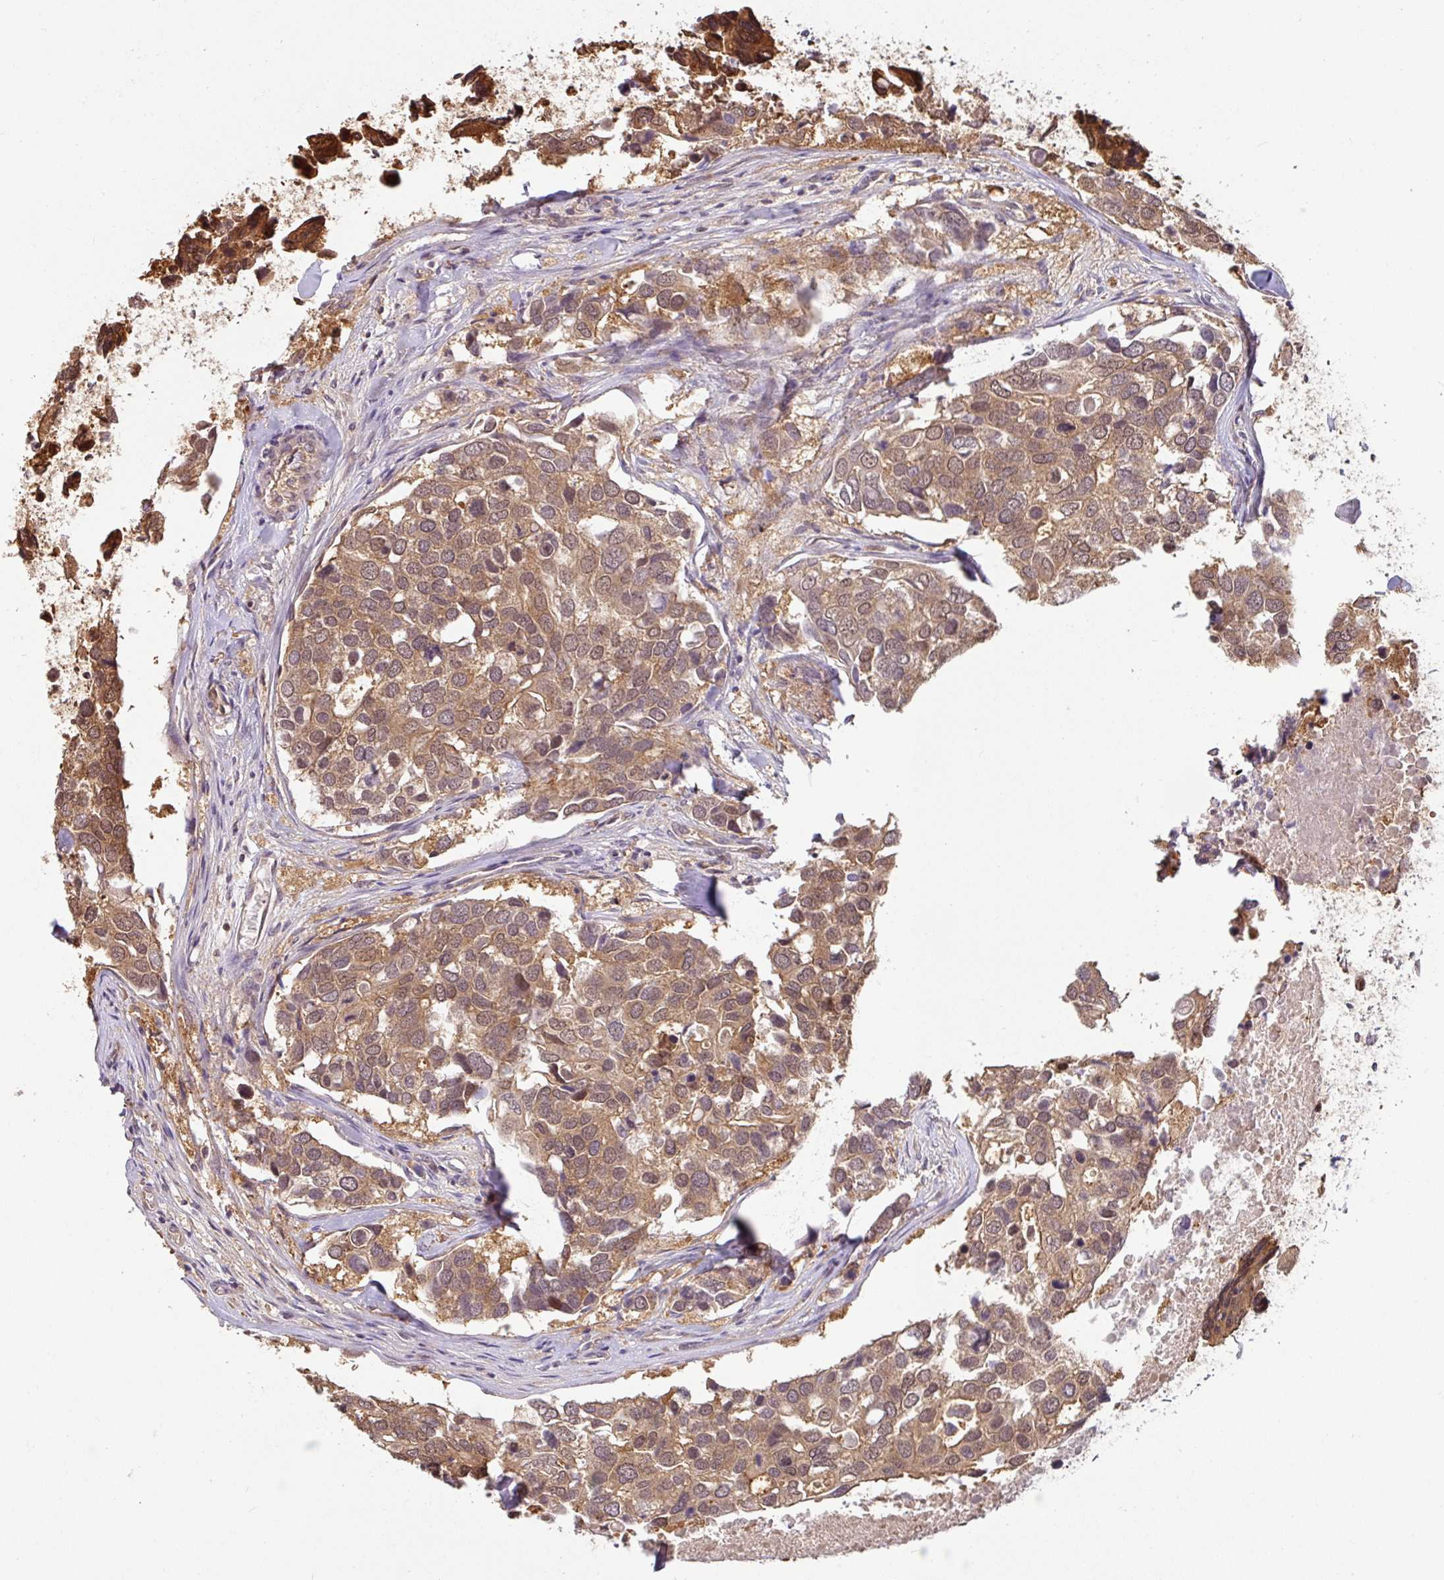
{"staining": {"intensity": "moderate", "quantity": ">75%", "location": "cytoplasmic/membranous"}, "tissue": "breast cancer", "cell_type": "Tumor cells", "image_type": "cancer", "snomed": [{"axis": "morphology", "description": "Duct carcinoma"}, {"axis": "topography", "description": "Breast"}], "caption": "High-magnification brightfield microscopy of breast cancer (intraductal carcinoma) stained with DAB (3,3'-diaminobenzidine) (brown) and counterstained with hematoxylin (blue). tumor cells exhibit moderate cytoplasmic/membranous expression is appreciated in approximately>75% of cells.", "gene": "SHB", "patient": {"sex": "female", "age": 83}}